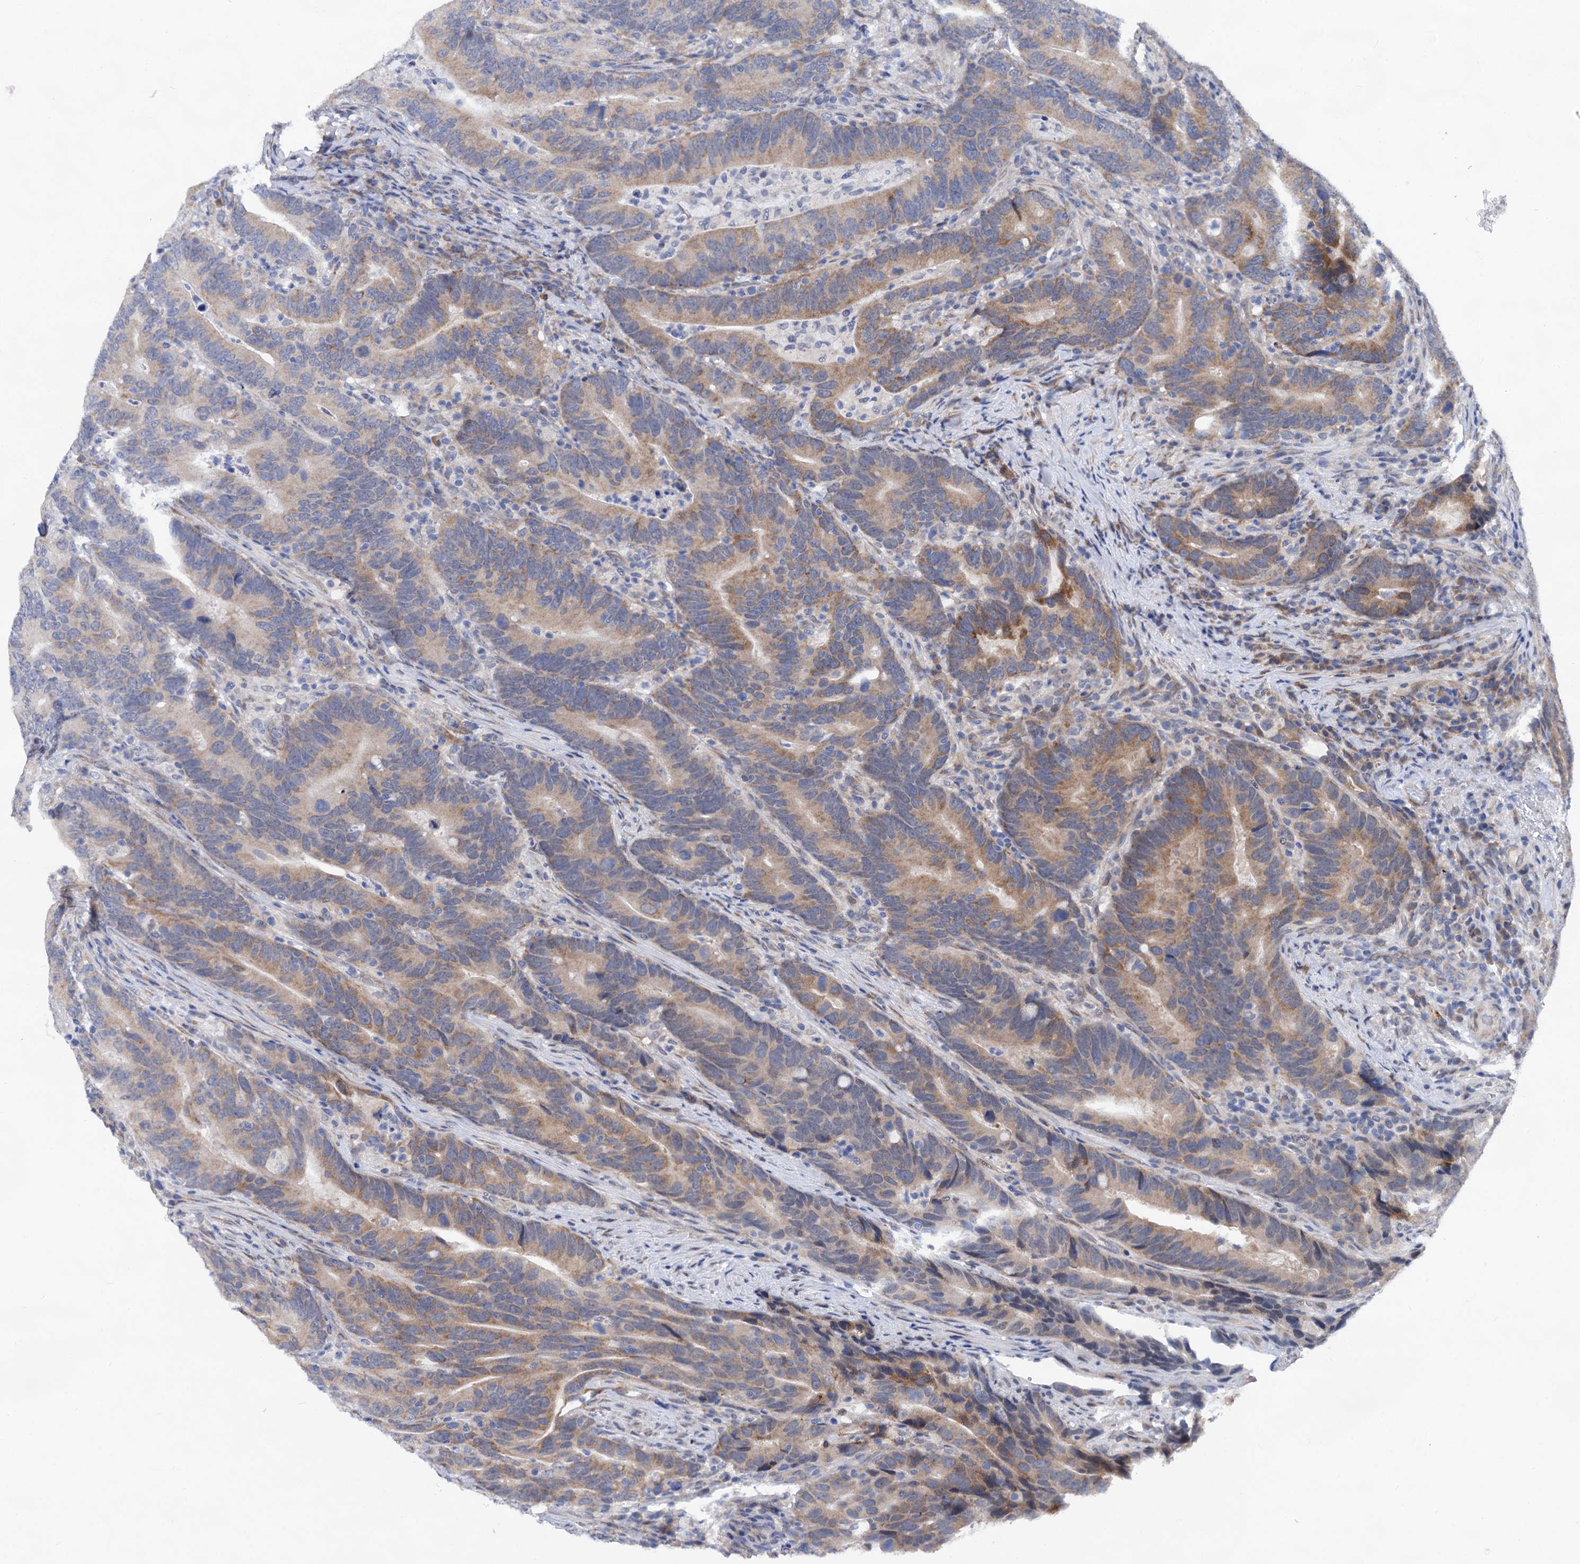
{"staining": {"intensity": "moderate", "quantity": "25%-75%", "location": "cytoplasmic/membranous"}, "tissue": "colorectal cancer", "cell_type": "Tumor cells", "image_type": "cancer", "snomed": [{"axis": "morphology", "description": "Adenocarcinoma, NOS"}, {"axis": "topography", "description": "Colon"}], "caption": "This image reveals immunohistochemistry (IHC) staining of adenocarcinoma (colorectal), with medium moderate cytoplasmic/membranous staining in approximately 25%-75% of tumor cells.", "gene": "CAPRIN2", "patient": {"sex": "female", "age": 66}}